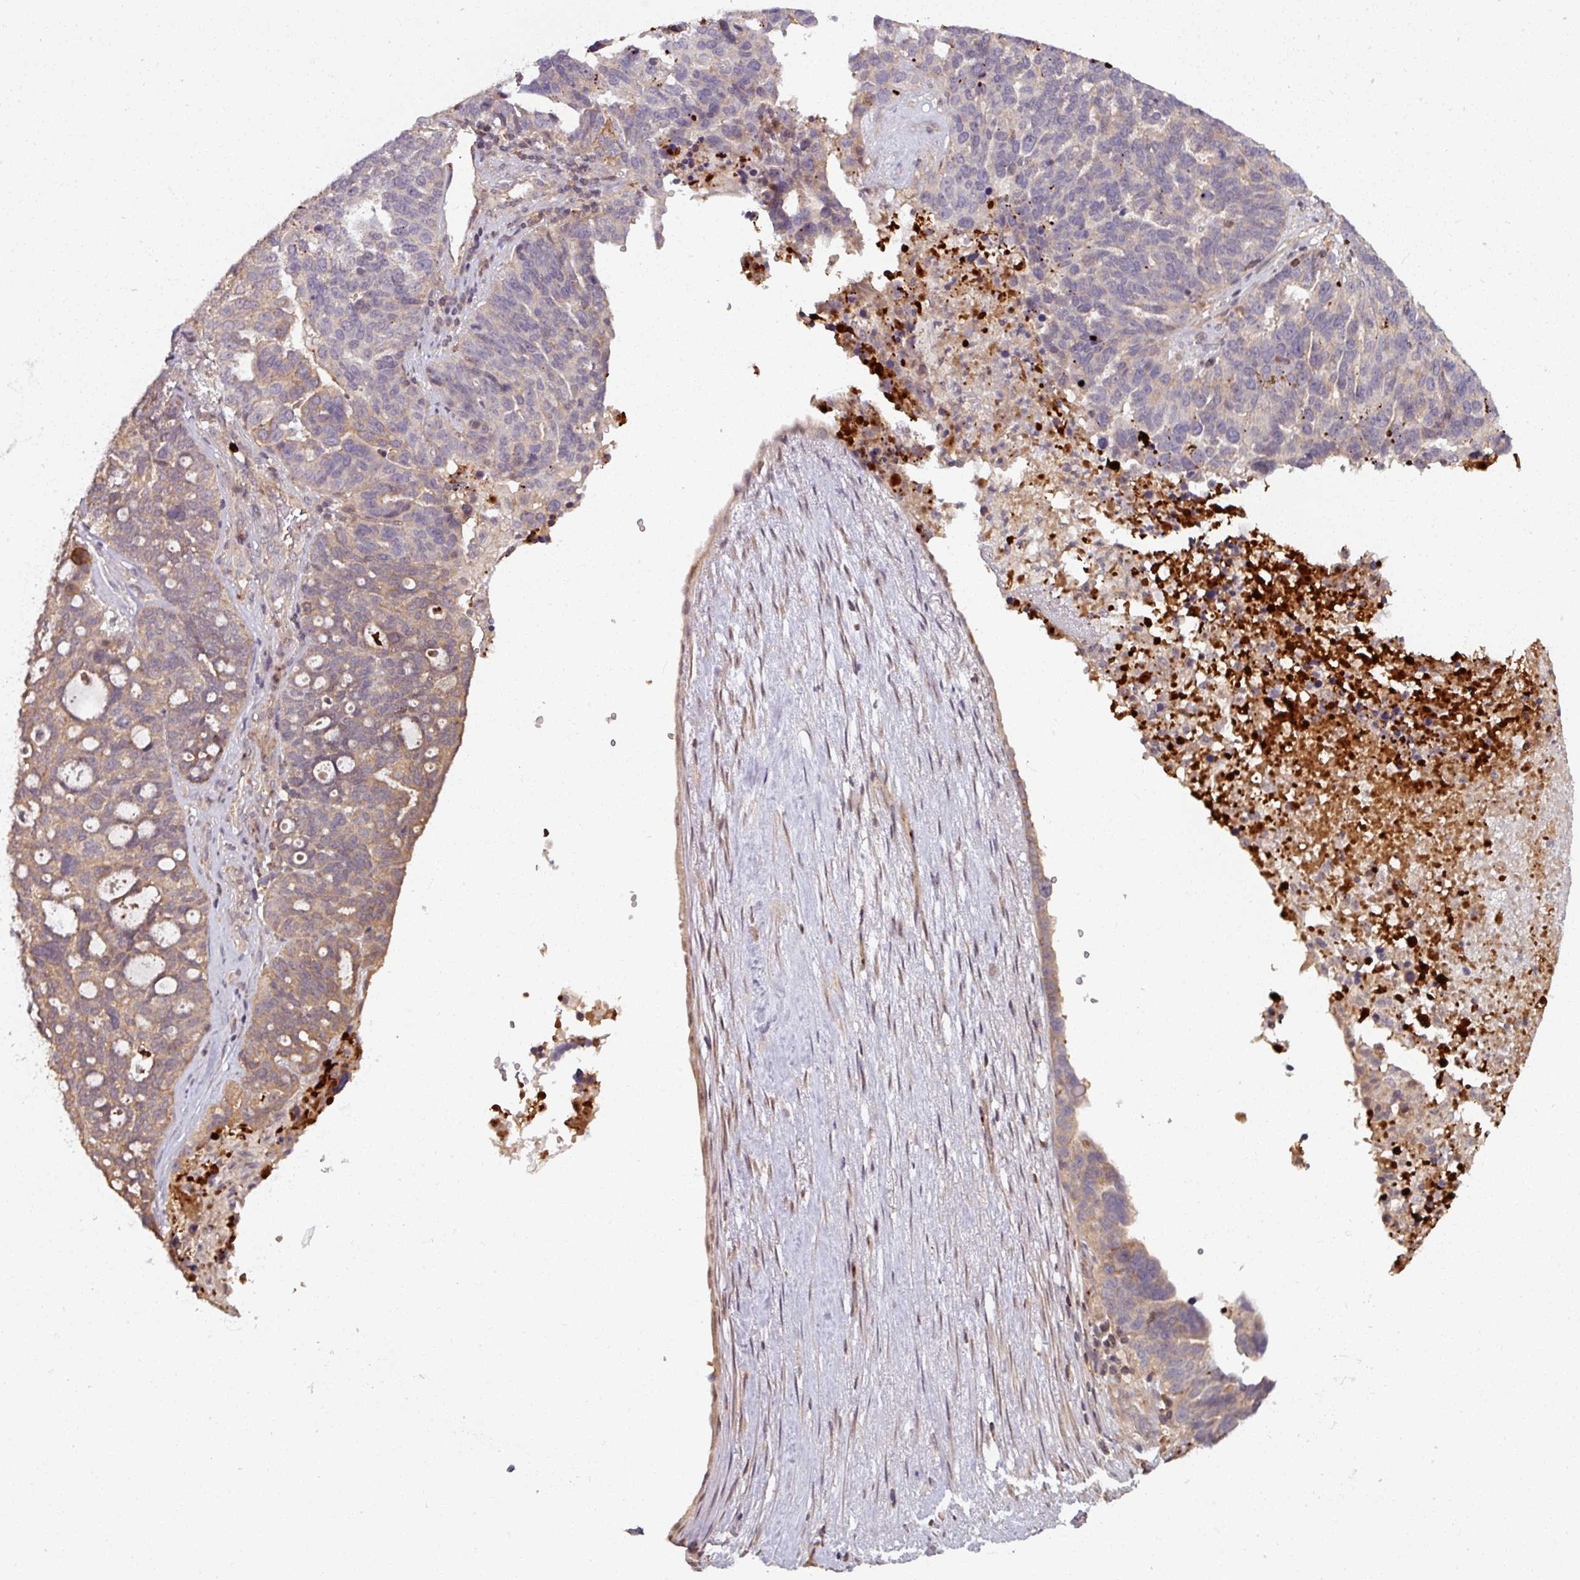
{"staining": {"intensity": "moderate", "quantity": "<25%", "location": "cytoplasmic/membranous"}, "tissue": "ovarian cancer", "cell_type": "Tumor cells", "image_type": "cancer", "snomed": [{"axis": "morphology", "description": "Cystadenocarcinoma, serous, NOS"}, {"axis": "topography", "description": "Ovary"}], "caption": "A low amount of moderate cytoplasmic/membranous positivity is identified in about <25% of tumor cells in ovarian cancer (serous cystadenocarcinoma) tissue.", "gene": "TUSC3", "patient": {"sex": "female", "age": 59}}